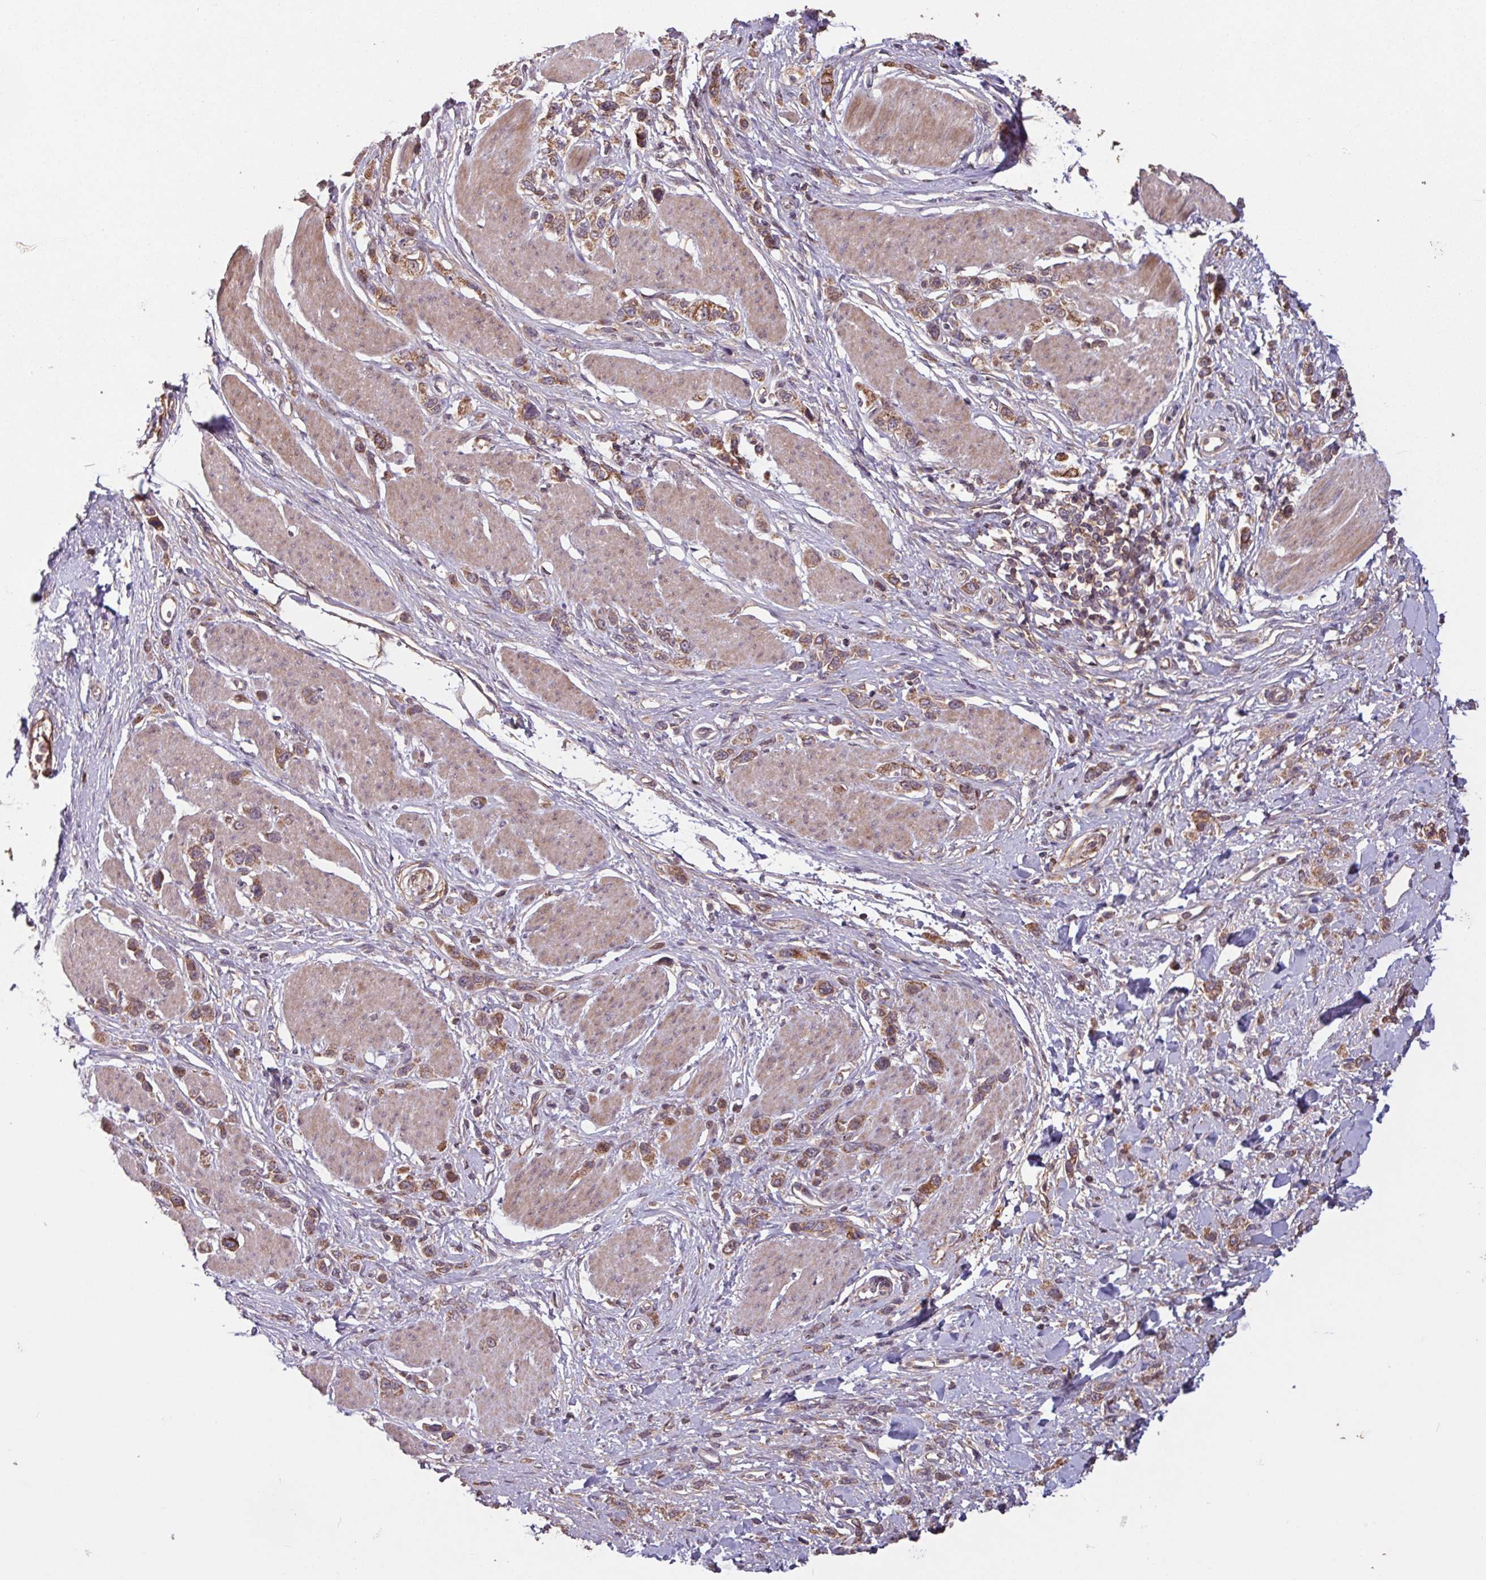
{"staining": {"intensity": "moderate", "quantity": ">75%", "location": "cytoplasmic/membranous"}, "tissue": "stomach cancer", "cell_type": "Tumor cells", "image_type": "cancer", "snomed": [{"axis": "morphology", "description": "Adenocarcinoma, NOS"}, {"axis": "topography", "description": "Stomach"}], "caption": "Immunohistochemical staining of stomach cancer (adenocarcinoma) displays medium levels of moderate cytoplasmic/membranous staining in about >75% of tumor cells. Nuclei are stained in blue.", "gene": "TMEM88", "patient": {"sex": "female", "age": 65}}